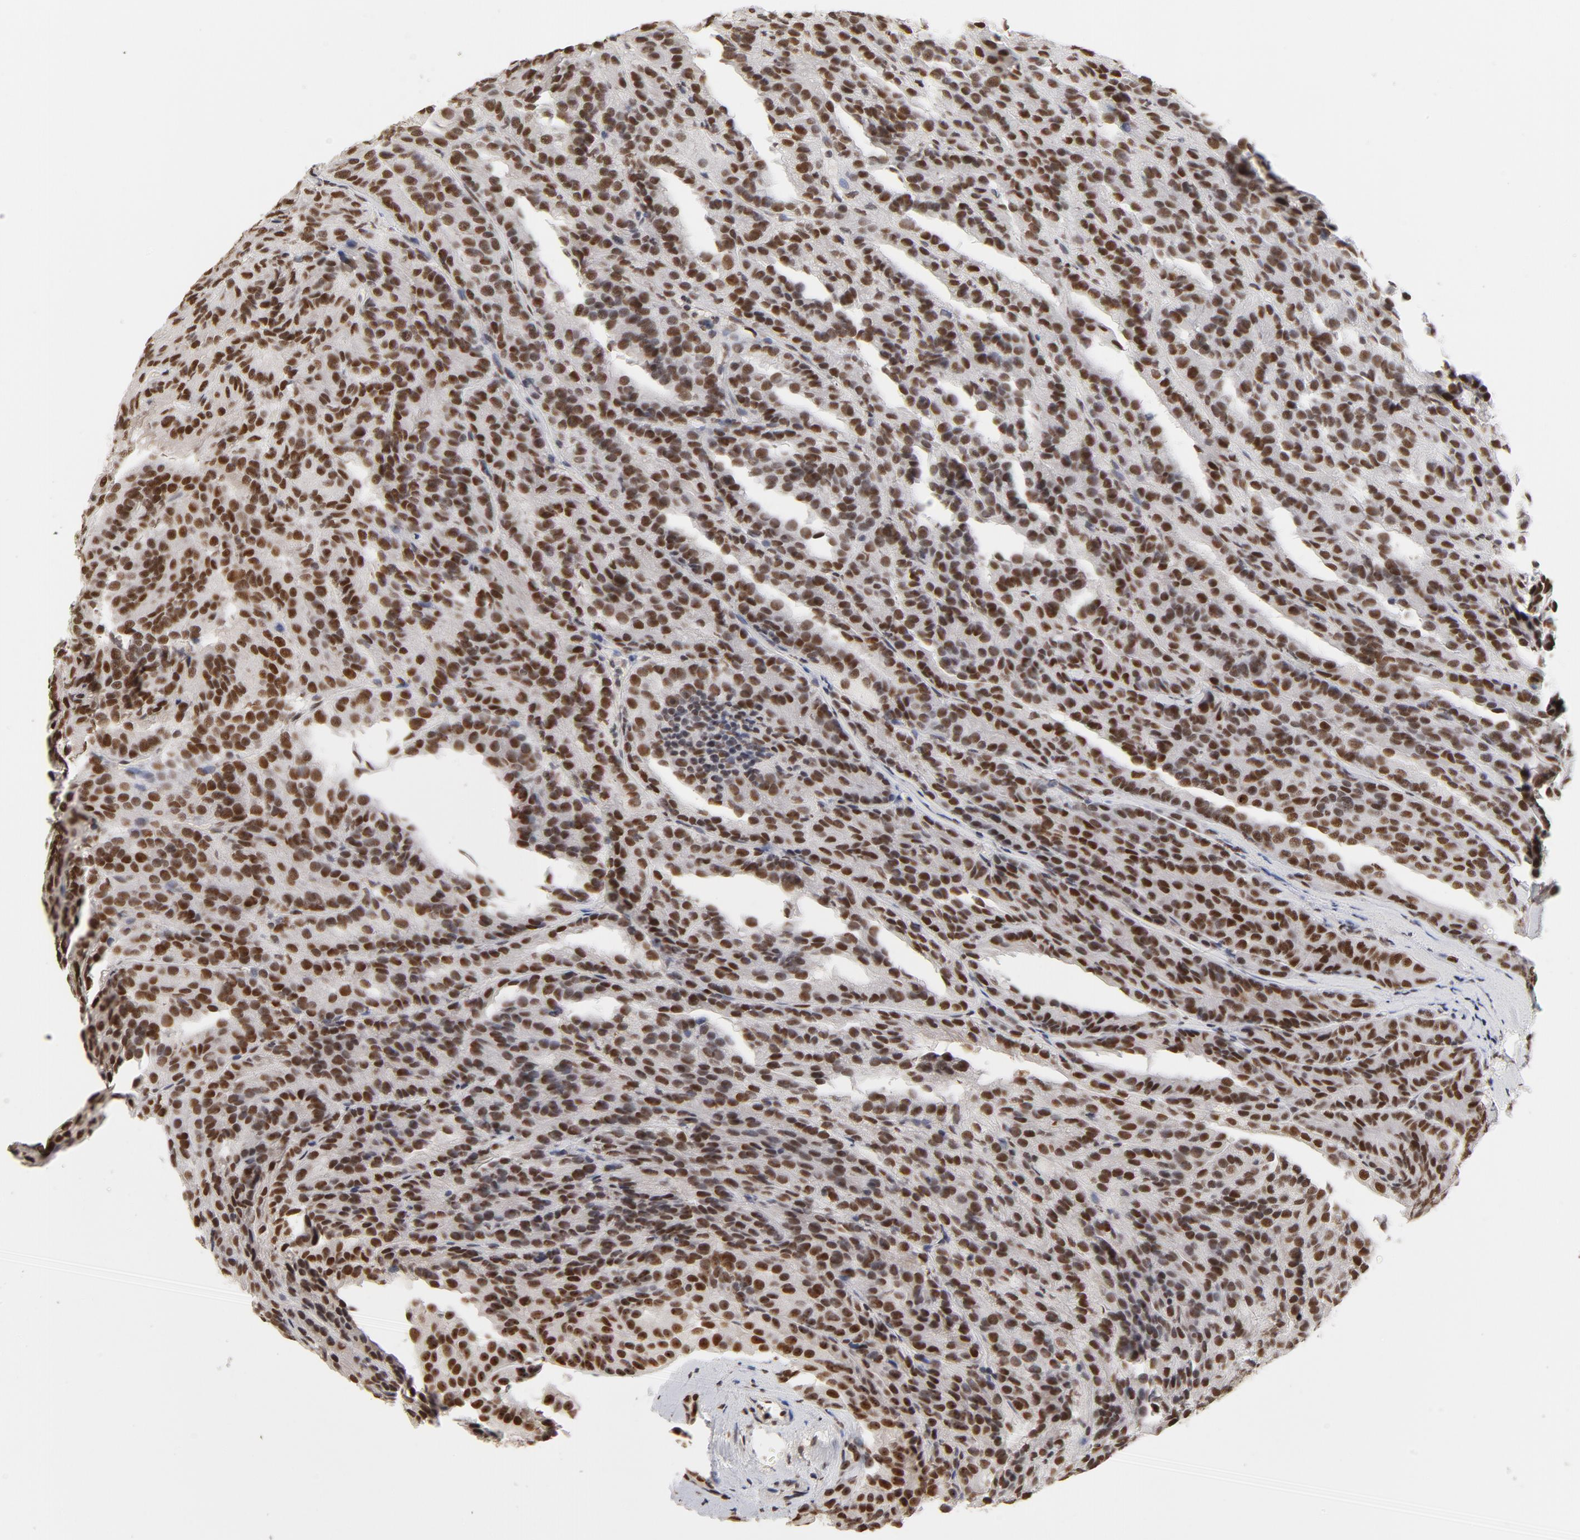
{"staining": {"intensity": "moderate", "quantity": ">75%", "location": "nuclear"}, "tissue": "renal cancer", "cell_type": "Tumor cells", "image_type": "cancer", "snomed": [{"axis": "morphology", "description": "Adenocarcinoma, NOS"}, {"axis": "topography", "description": "Kidney"}], "caption": "The photomicrograph shows a brown stain indicating the presence of a protein in the nuclear of tumor cells in renal adenocarcinoma.", "gene": "TP53BP1", "patient": {"sex": "male", "age": 46}}